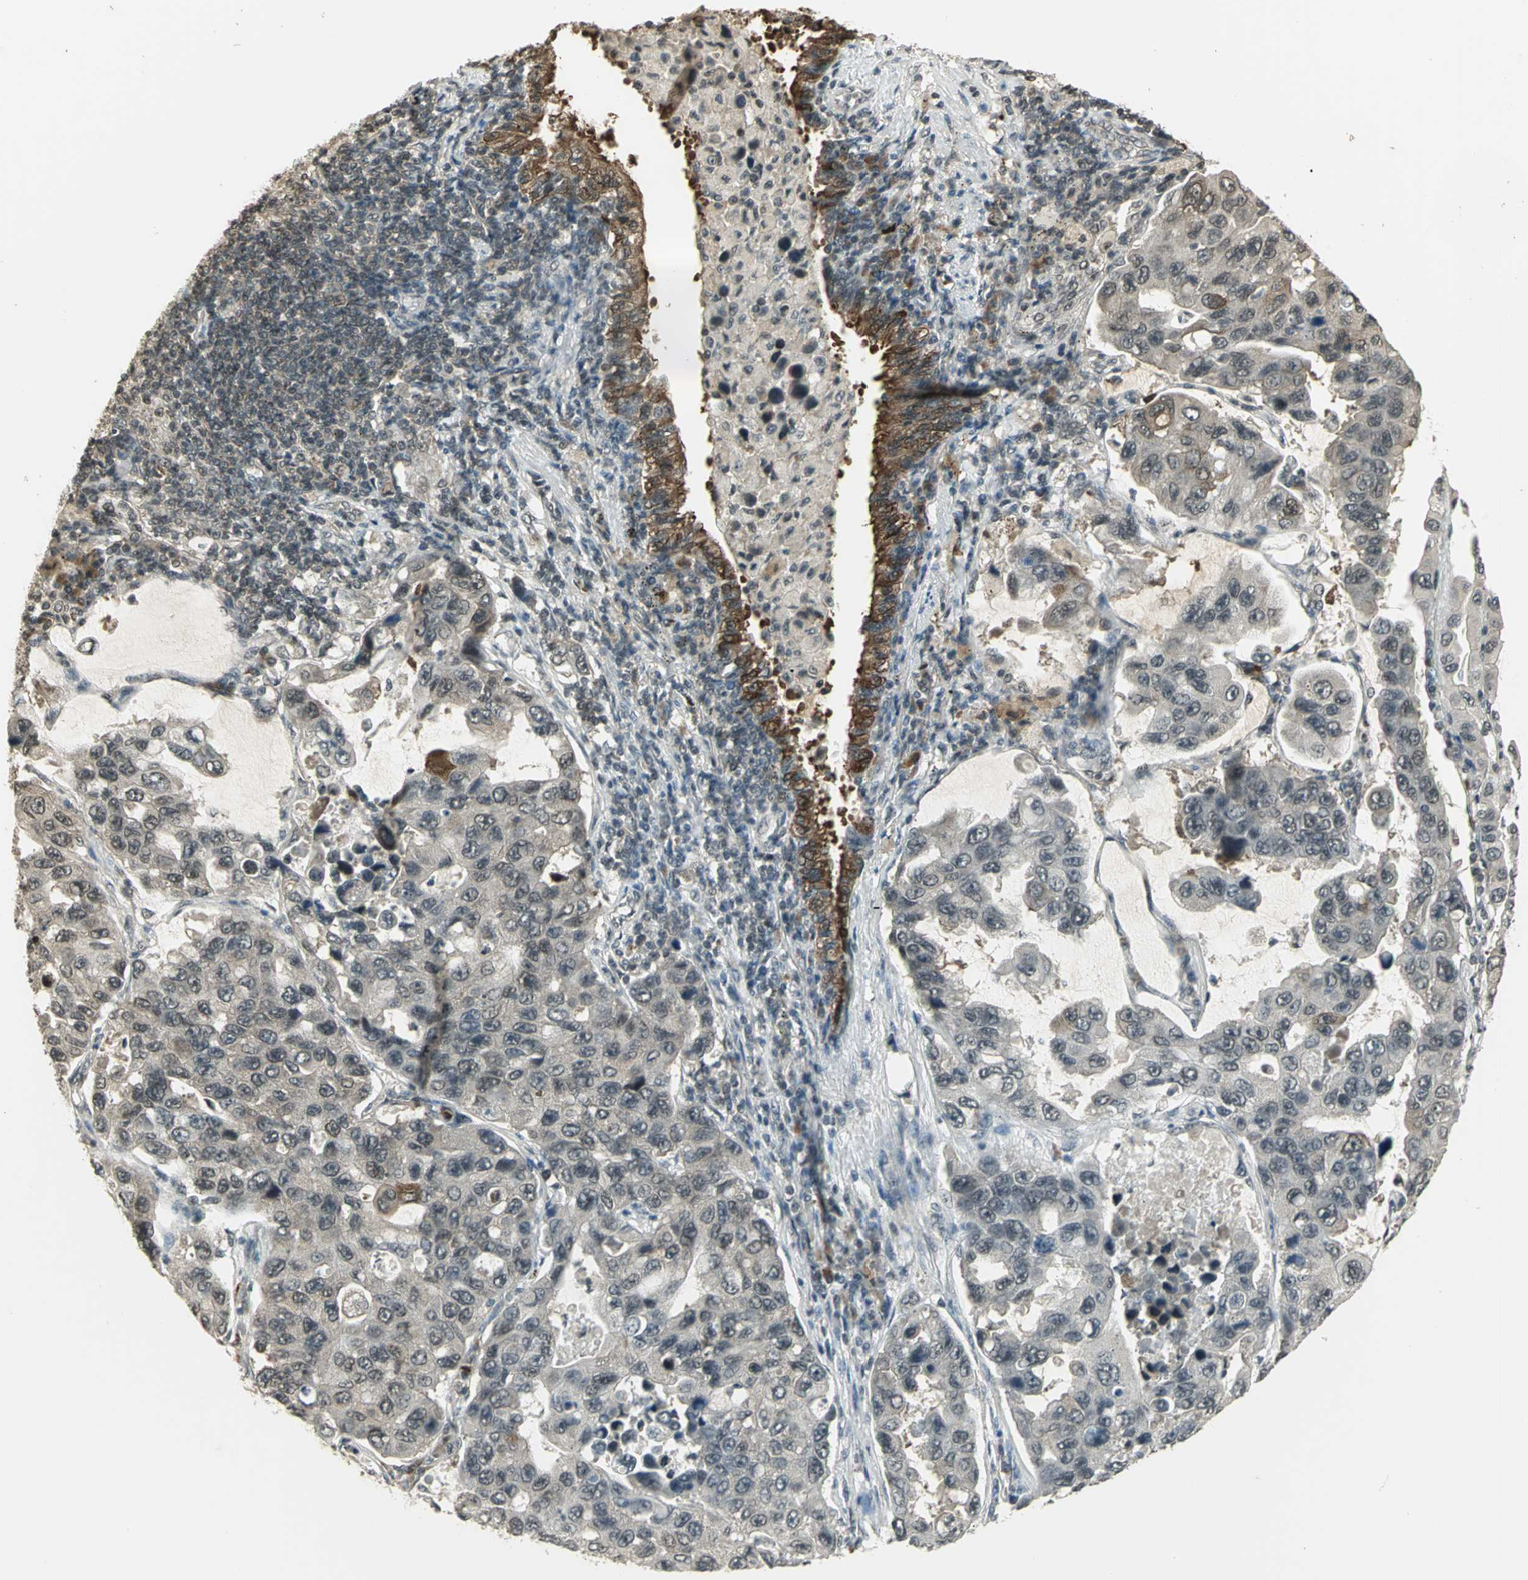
{"staining": {"intensity": "weak", "quantity": "25%-75%", "location": "cytoplasmic/membranous"}, "tissue": "lung cancer", "cell_type": "Tumor cells", "image_type": "cancer", "snomed": [{"axis": "morphology", "description": "Adenocarcinoma, NOS"}, {"axis": "topography", "description": "Lung"}], "caption": "Immunohistochemical staining of lung cancer exhibits low levels of weak cytoplasmic/membranous protein staining in approximately 25%-75% of tumor cells.", "gene": "CDC34", "patient": {"sex": "male", "age": 64}}